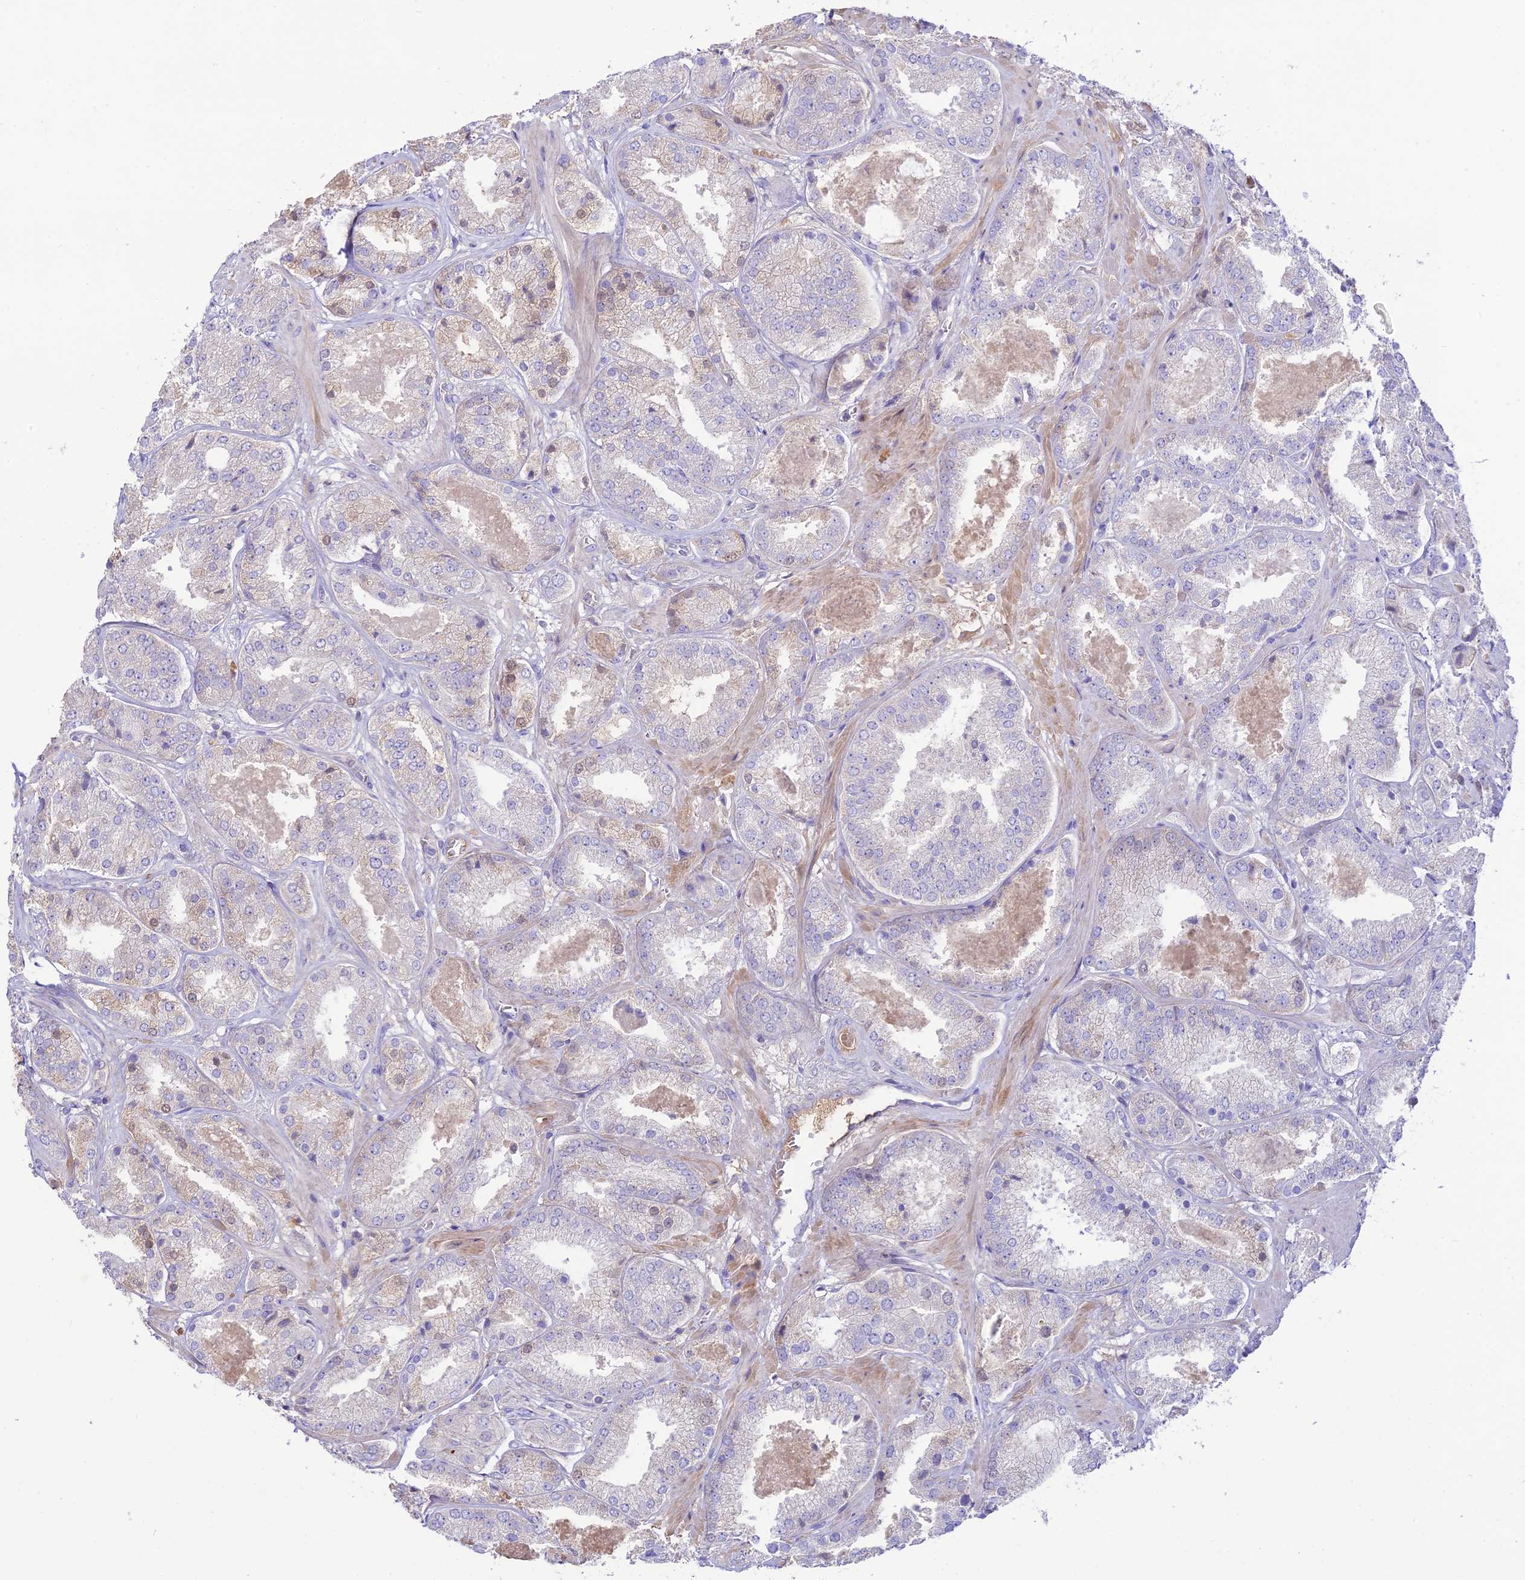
{"staining": {"intensity": "negative", "quantity": "none", "location": "none"}, "tissue": "prostate cancer", "cell_type": "Tumor cells", "image_type": "cancer", "snomed": [{"axis": "morphology", "description": "Adenocarcinoma, High grade"}, {"axis": "topography", "description": "Prostate"}], "caption": "This is an IHC image of human prostate cancer (high-grade adenocarcinoma). There is no expression in tumor cells.", "gene": "NLRP9", "patient": {"sex": "male", "age": 63}}